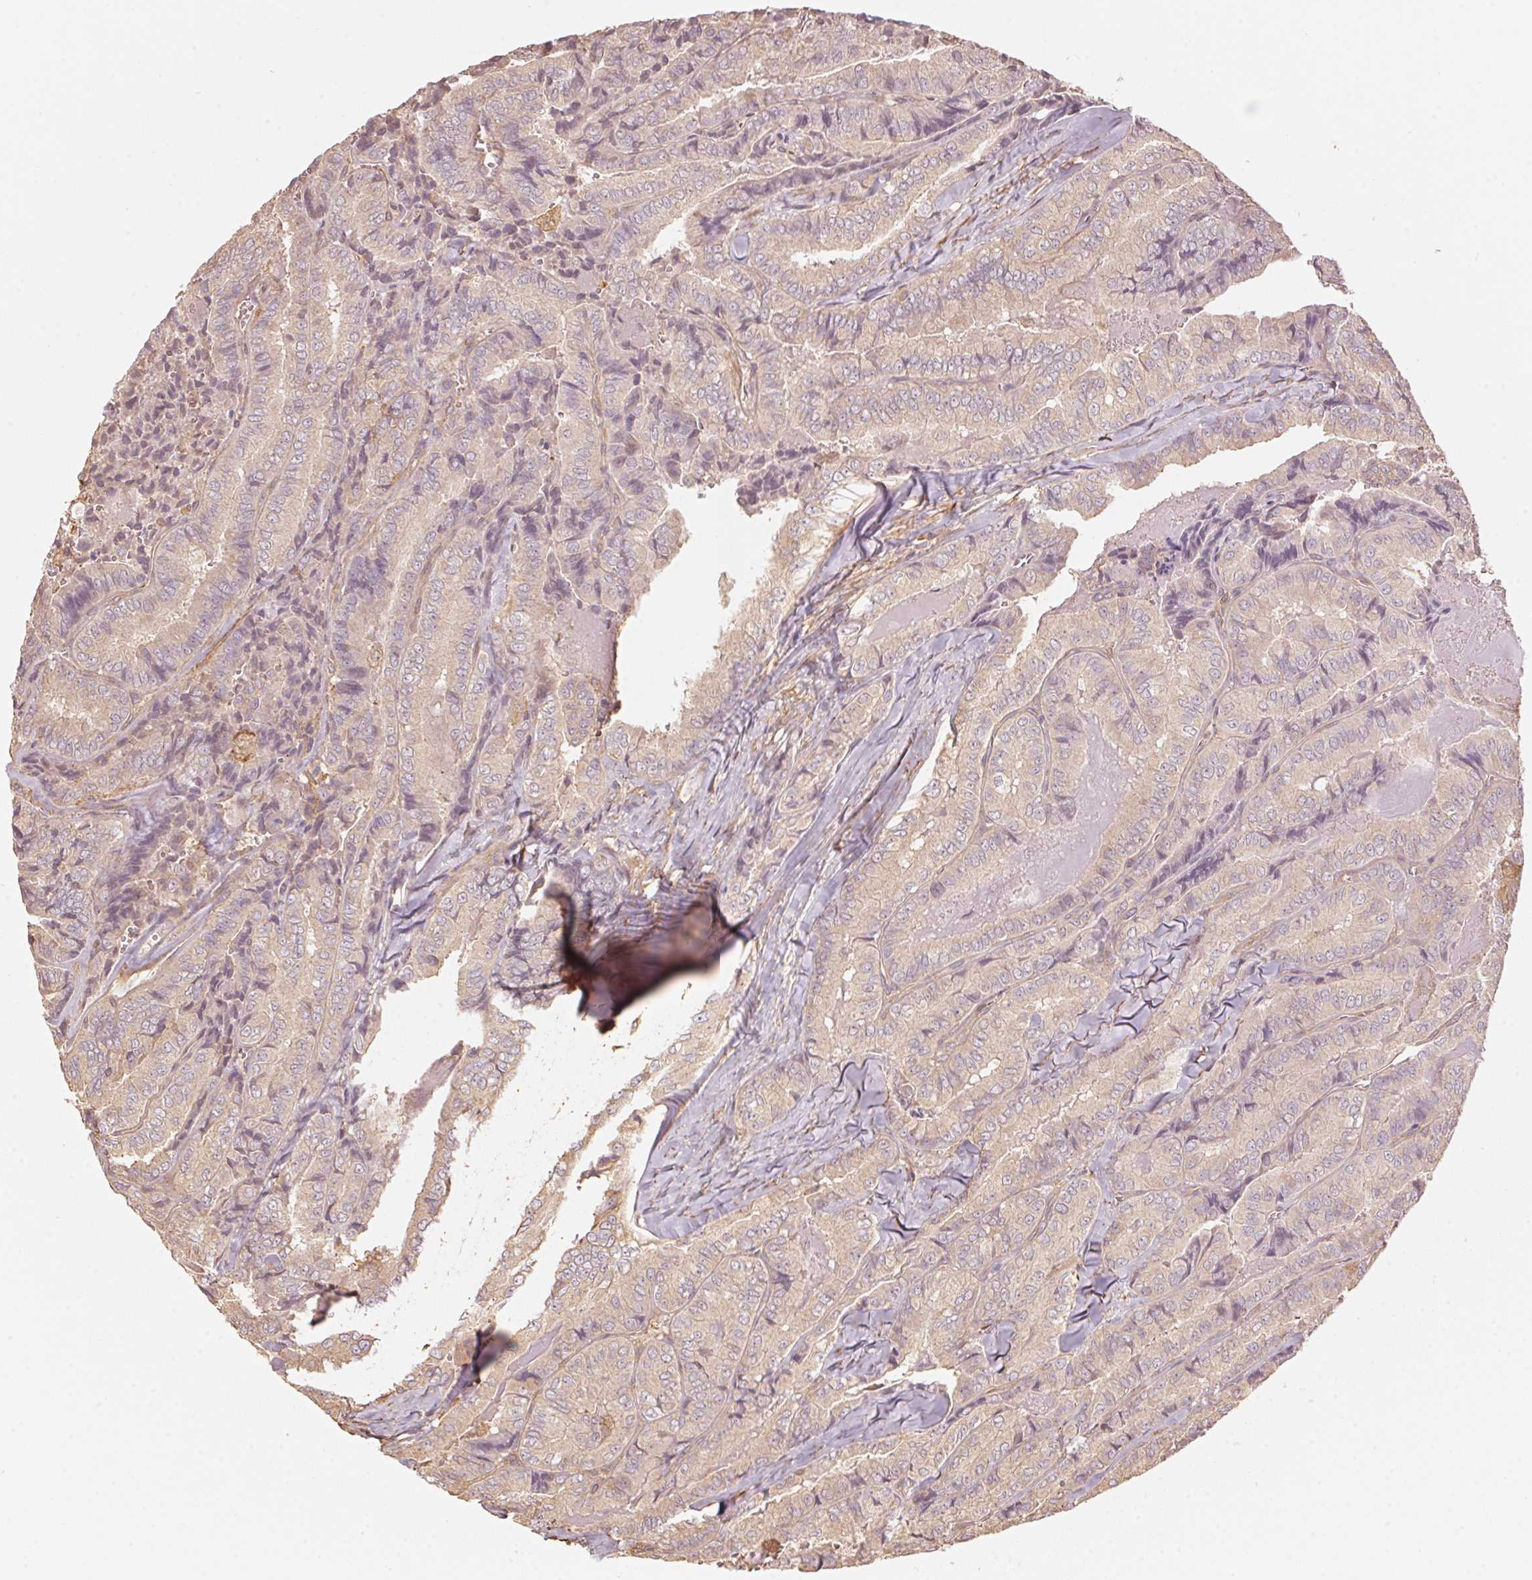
{"staining": {"intensity": "weak", "quantity": "<25%", "location": "cytoplasmic/membranous"}, "tissue": "thyroid cancer", "cell_type": "Tumor cells", "image_type": "cancer", "snomed": [{"axis": "morphology", "description": "Papillary adenocarcinoma, NOS"}, {"axis": "topography", "description": "Thyroid gland"}], "caption": "Immunohistochemistry (IHC) of thyroid cancer exhibits no staining in tumor cells. The staining was performed using DAB to visualize the protein expression in brown, while the nuclei were stained in blue with hematoxylin (Magnification: 20x).", "gene": "QDPR", "patient": {"sex": "female", "age": 75}}